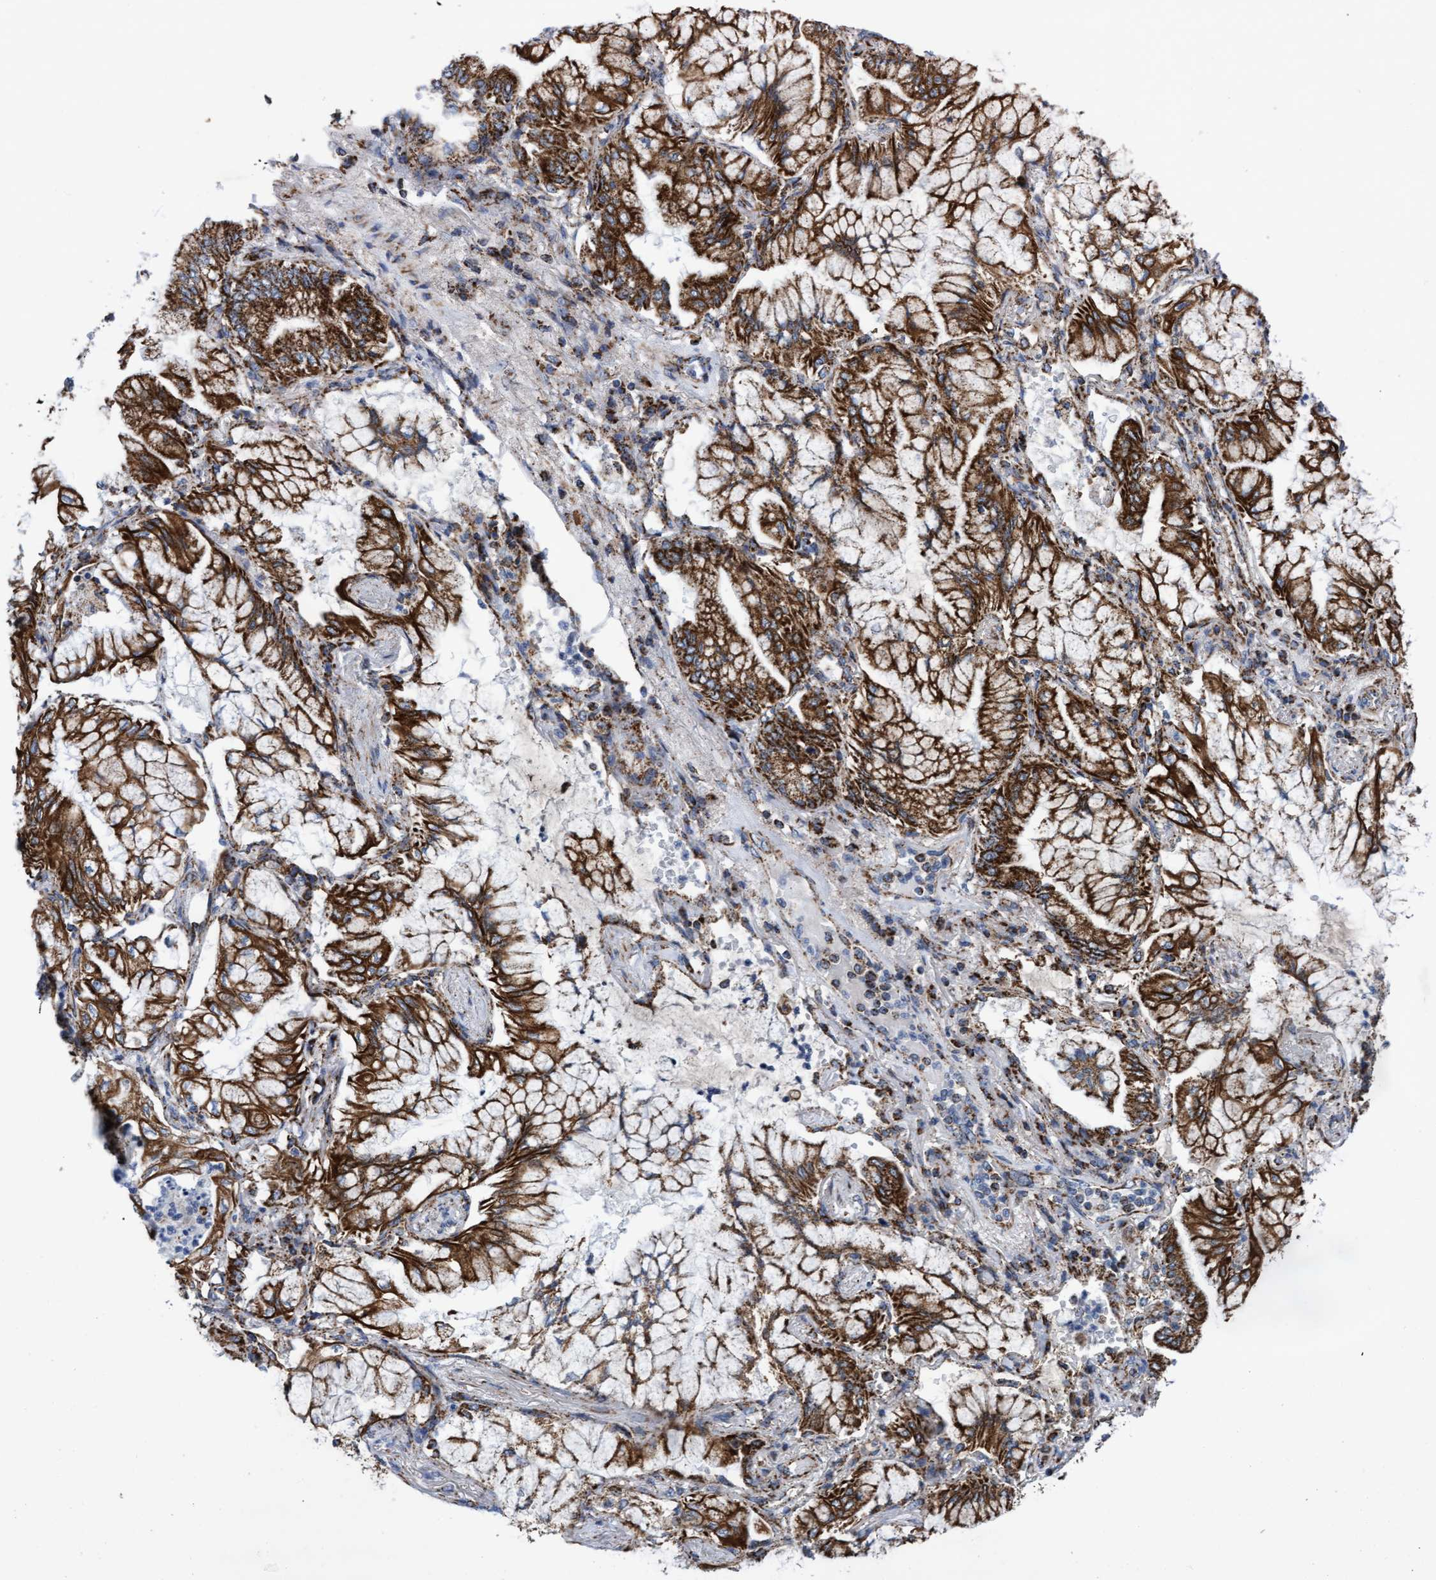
{"staining": {"intensity": "strong", "quantity": ">75%", "location": "cytoplasmic/membranous"}, "tissue": "lung cancer", "cell_type": "Tumor cells", "image_type": "cancer", "snomed": [{"axis": "morphology", "description": "Adenocarcinoma, NOS"}, {"axis": "topography", "description": "Lung"}], "caption": "This photomicrograph exhibits IHC staining of human lung cancer, with high strong cytoplasmic/membranous positivity in about >75% of tumor cells.", "gene": "MRPL38", "patient": {"sex": "female", "age": 70}}